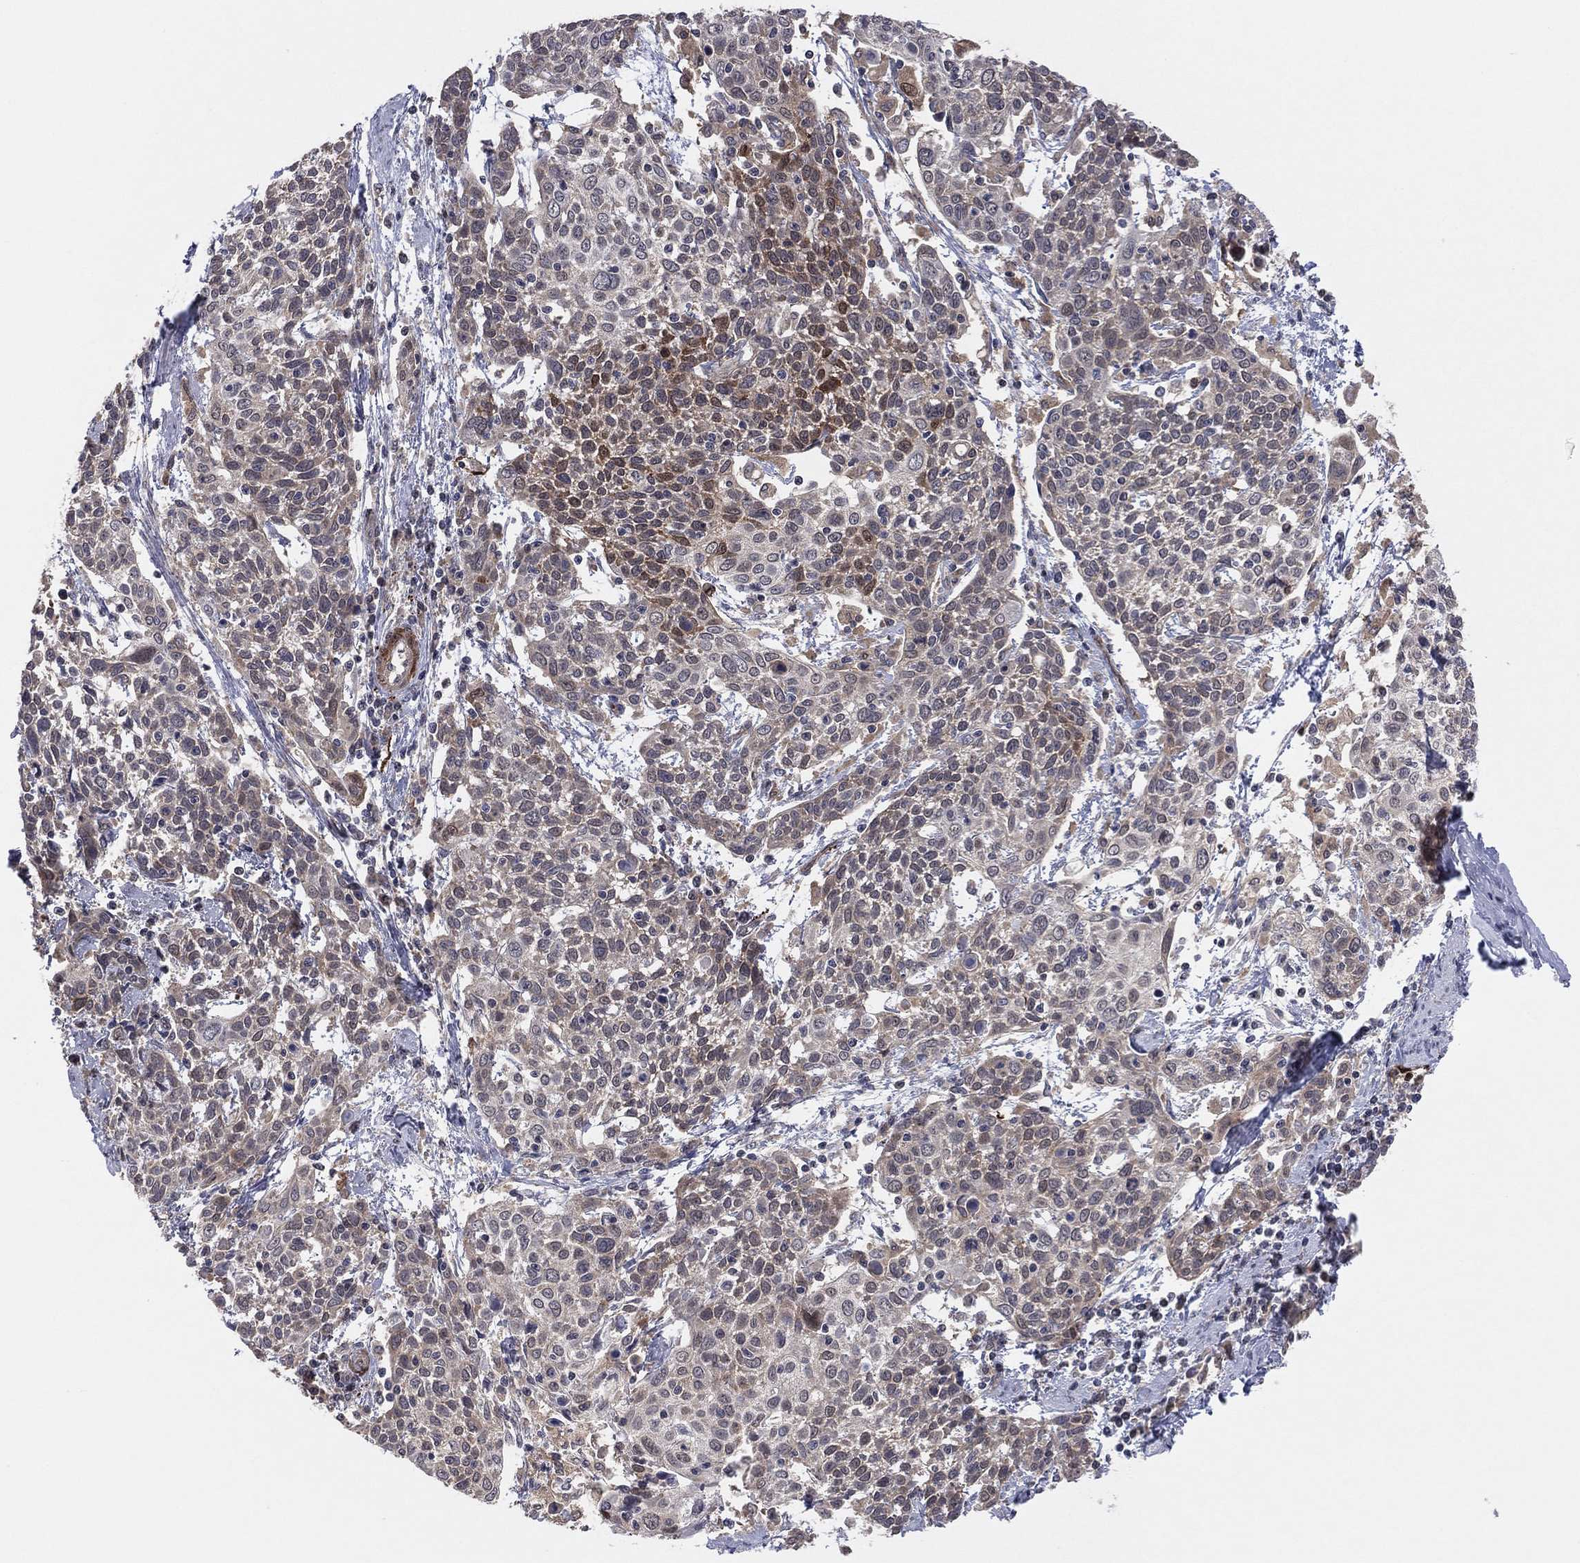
{"staining": {"intensity": "moderate", "quantity": "25%-75%", "location": "cytoplasmic/membranous,nuclear"}, "tissue": "cervical cancer", "cell_type": "Tumor cells", "image_type": "cancer", "snomed": [{"axis": "morphology", "description": "Squamous cell carcinoma, NOS"}, {"axis": "topography", "description": "Cervix"}], "caption": "Protein staining of squamous cell carcinoma (cervical) tissue shows moderate cytoplasmic/membranous and nuclear staining in approximately 25%-75% of tumor cells. (DAB (3,3'-diaminobenzidine) IHC, brown staining for protein, blue staining for nuclei).", "gene": "SNCG", "patient": {"sex": "female", "age": 61}}